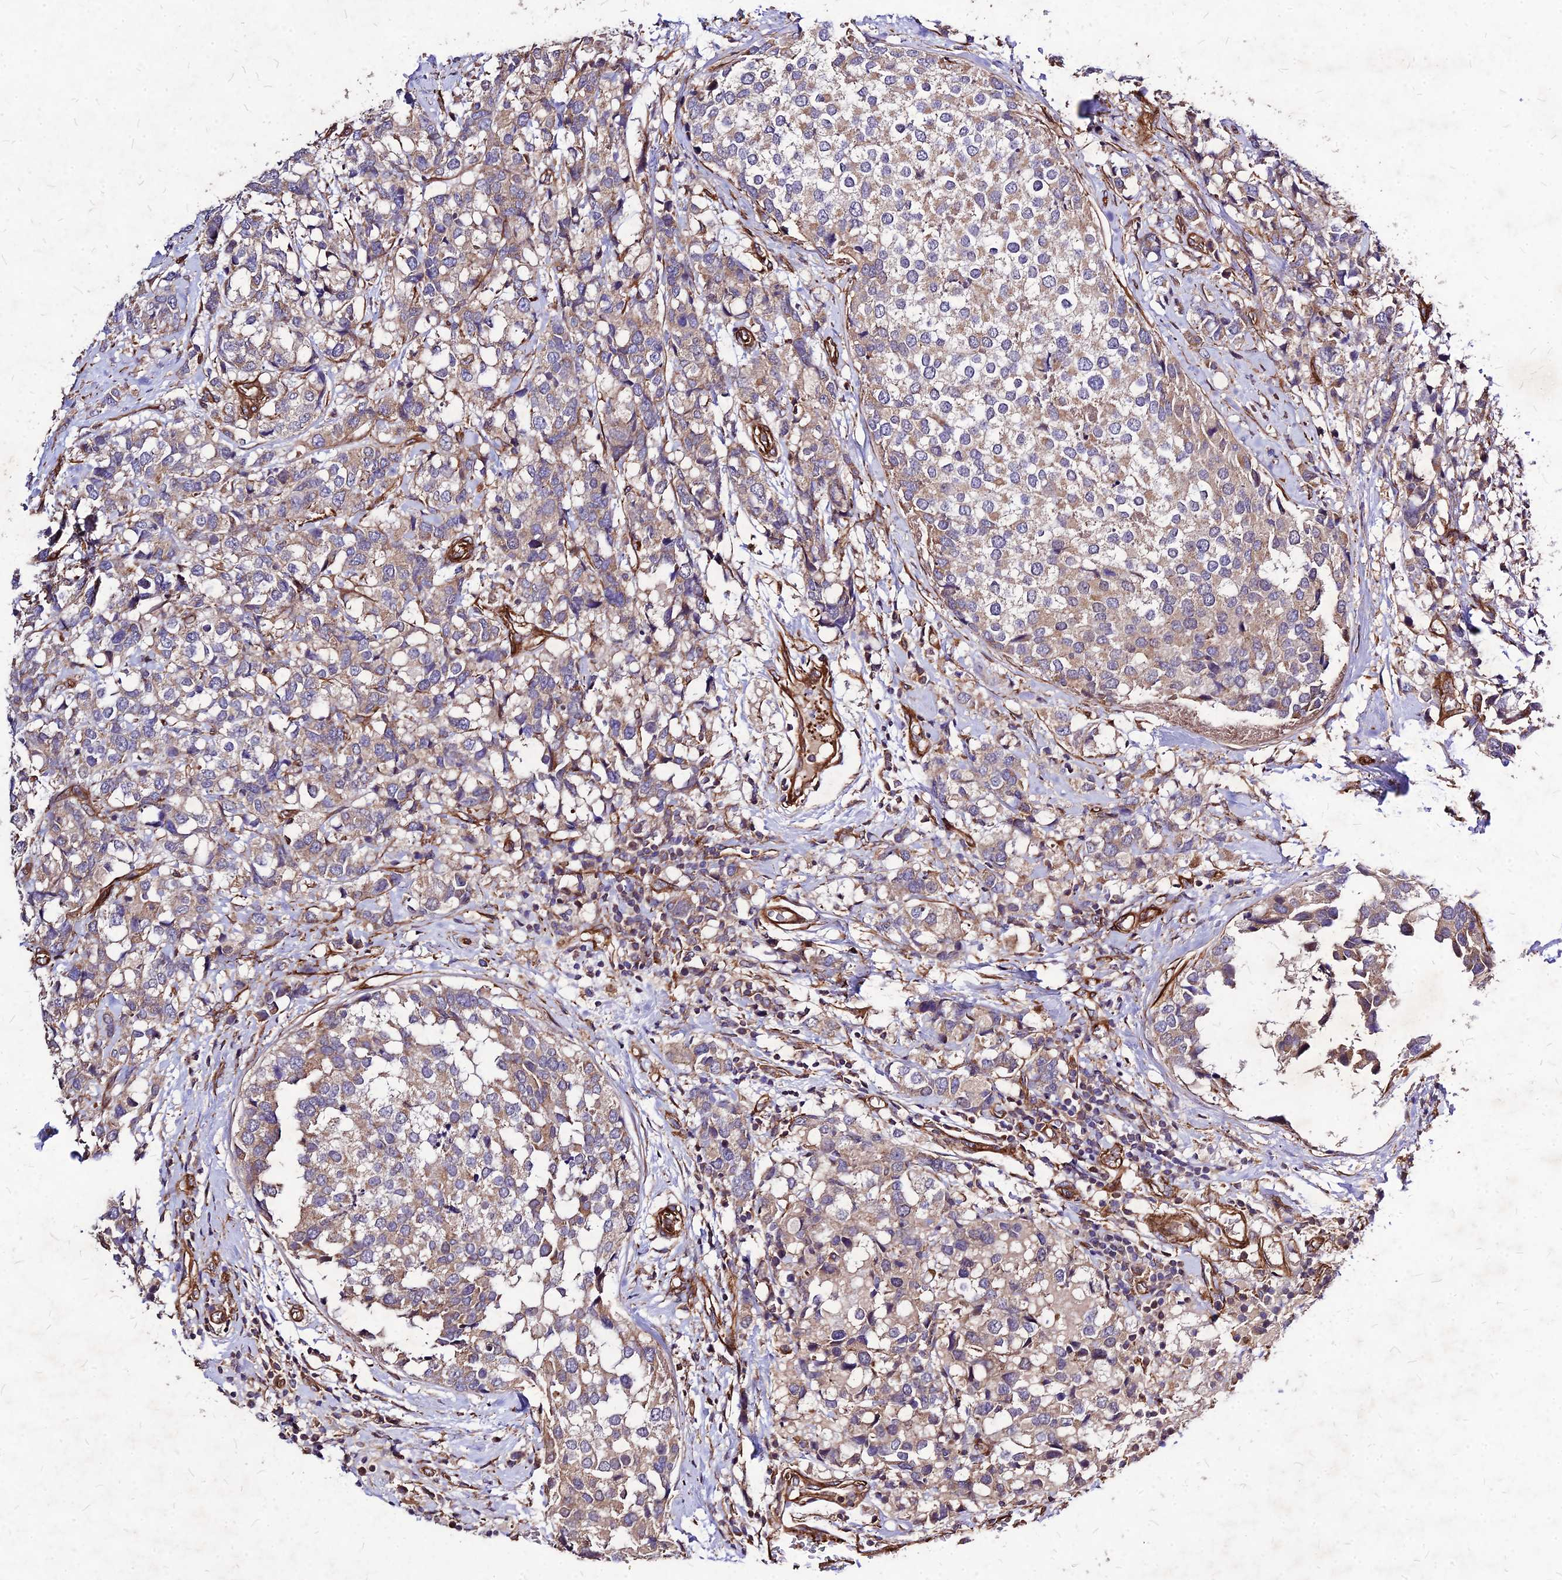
{"staining": {"intensity": "moderate", "quantity": ">75%", "location": "cytoplasmic/membranous"}, "tissue": "breast cancer", "cell_type": "Tumor cells", "image_type": "cancer", "snomed": [{"axis": "morphology", "description": "Lobular carcinoma"}, {"axis": "topography", "description": "Breast"}], "caption": "Immunohistochemical staining of human lobular carcinoma (breast) shows medium levels of moderate cytoplasmic/membranous positivity in approximately >75% of tumor cells.", "gene": "EFCC1", "patient": {"sex": "female", "age": 59}}